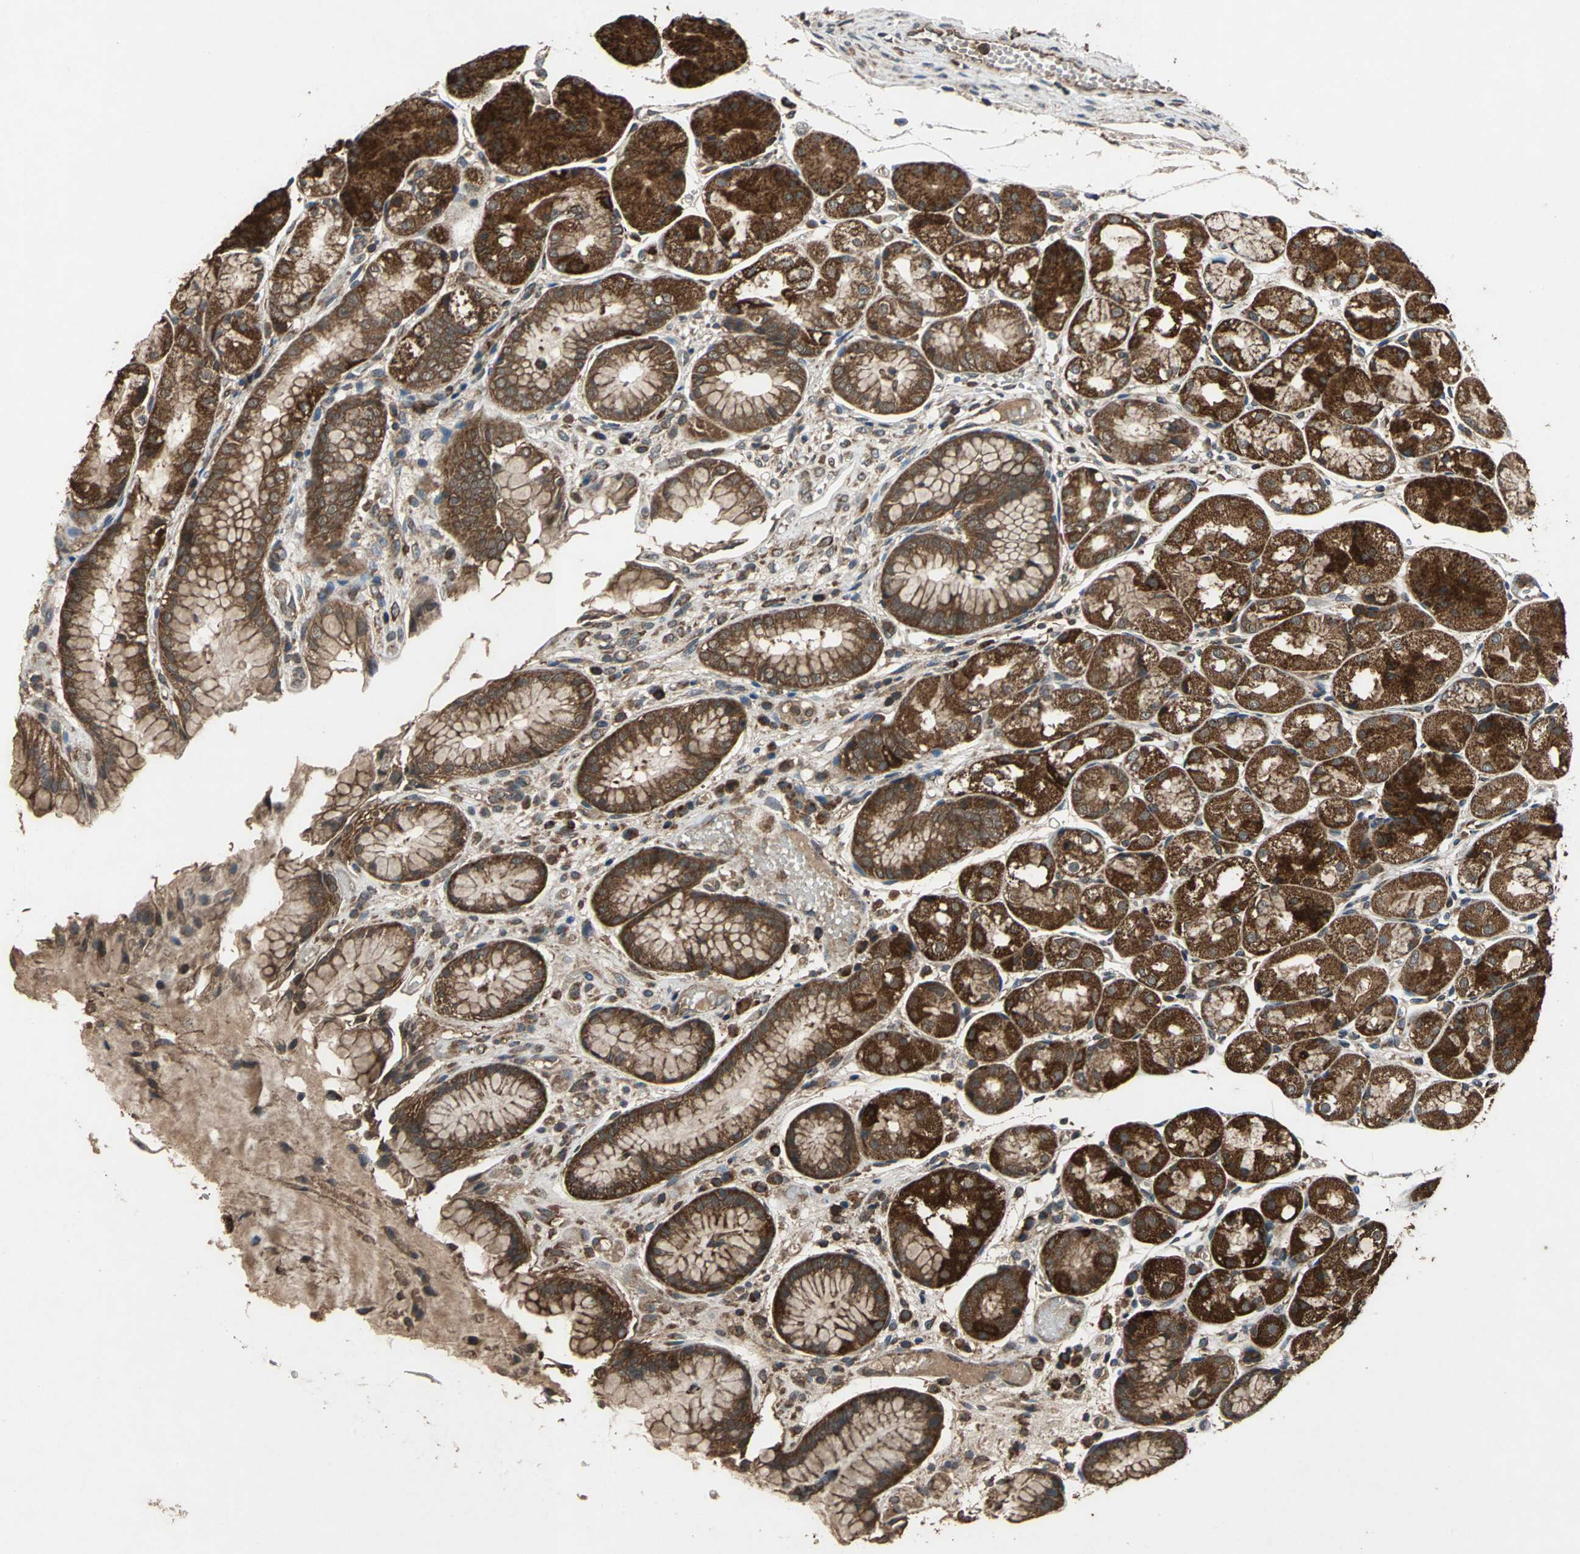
{"staining": {"intensity": "strong", "quantity": ">75%", "location": "cytoplasmic/membranous"}, "tissue": "stomach", "cell_type": "Glandular cells", "image_type": "normal", "snomed": [{"axis": "morphology", "description": "Normal tissue, NOS"}, {"axis": "topography", "description": "Stomach, upper"}], "caption": "IHC micrograph of unremarkable human stomach stained for a protein (brown), which reveals high levels of strong cytoplasmic/membranous expression in about >75% of glandular cells.", "gene": "ZNF608", "patient": {"sex": "male", "age": 72}}